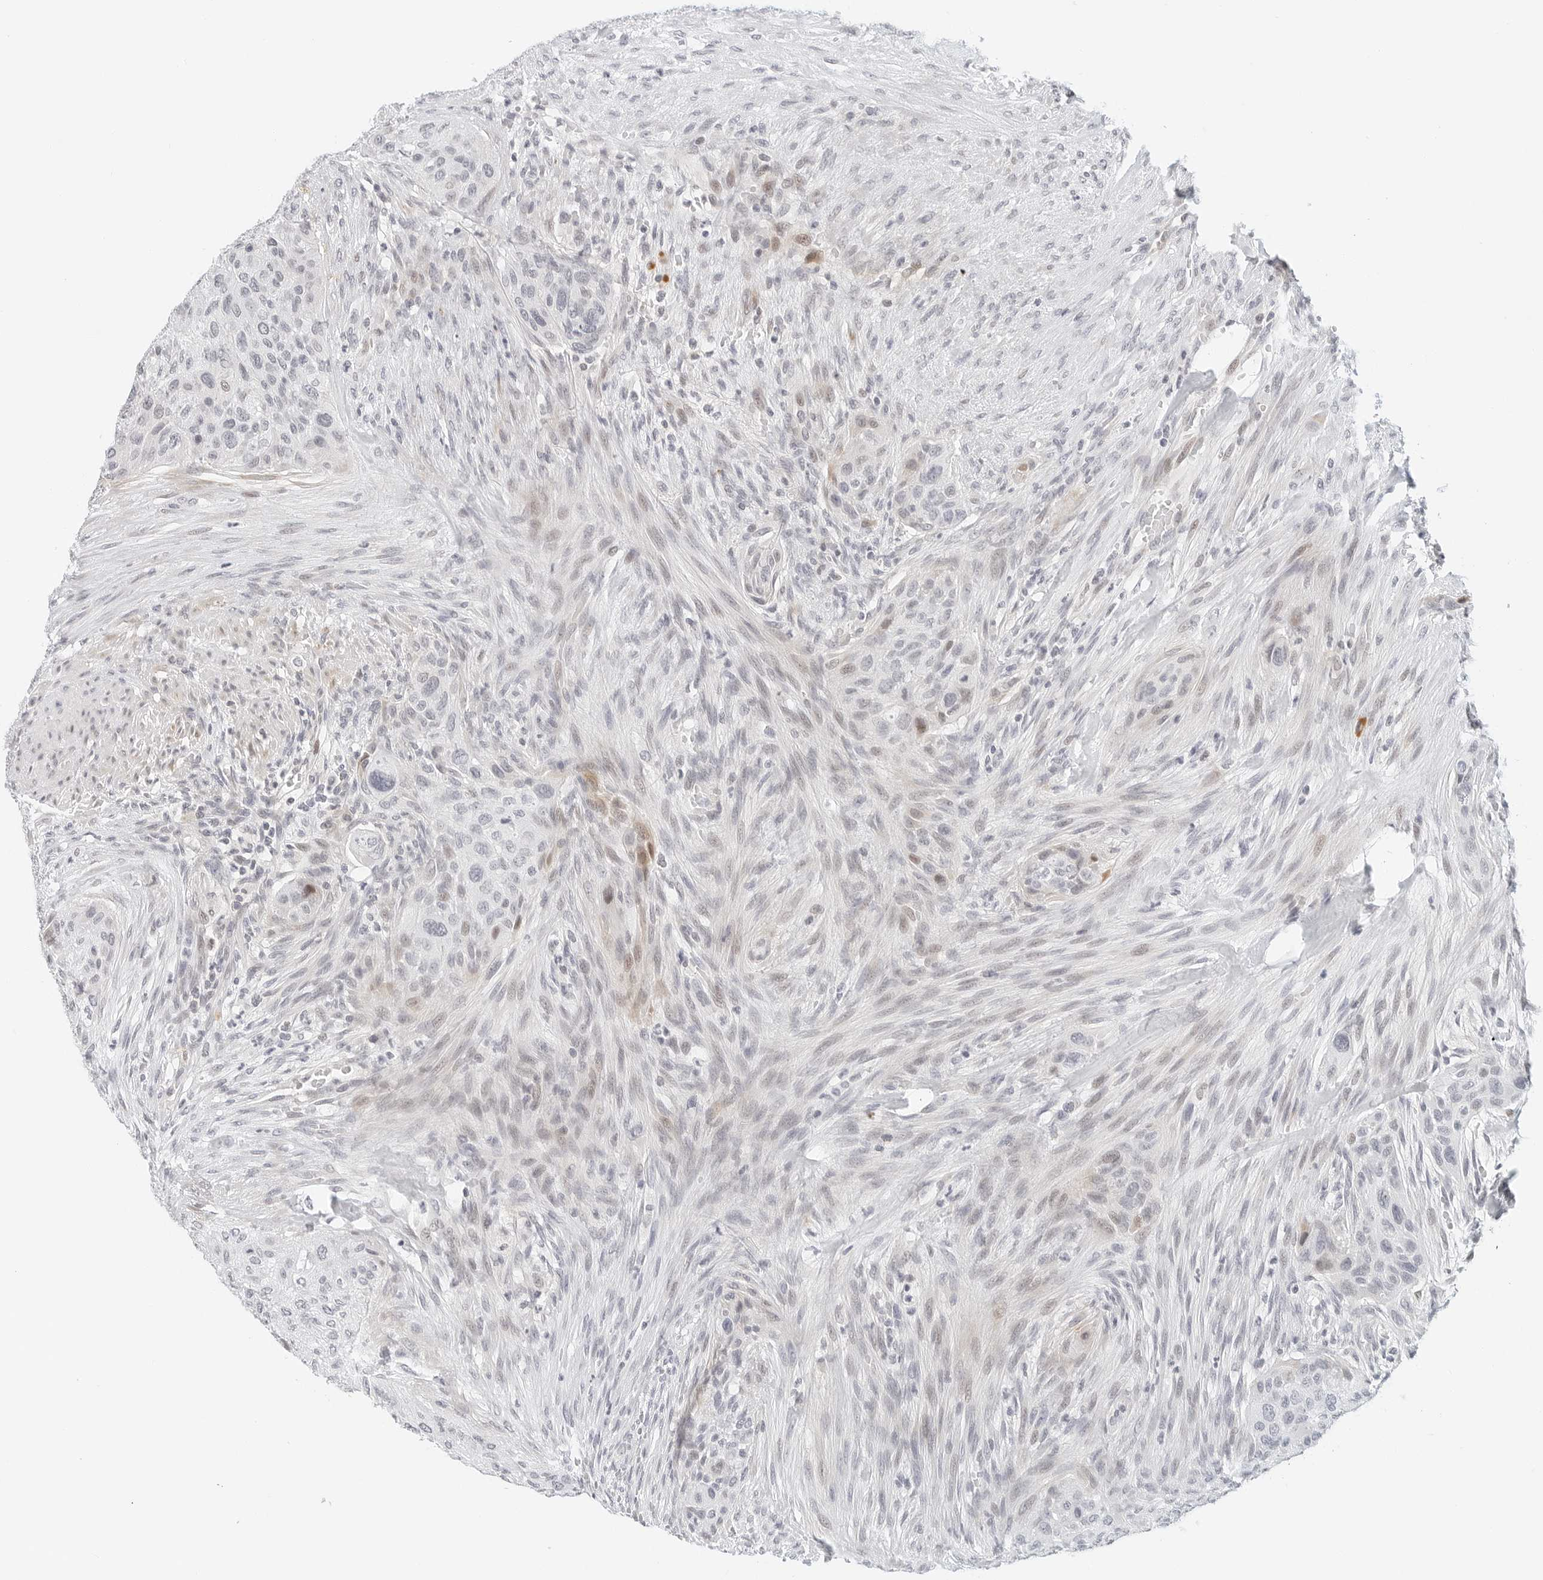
{"staining": {"intensity": "negative", "quantity": "none", "location": "none"}, "tissue": "urothelial cancer", "cell_type": "Tumor cells", "image_type": "cancer", "snomed": [{"axis": "morphology", "description": "Urothelial carcinoma, High grade"}, {"axis": "topography", "description": "Urinary bladder"}], "caption": "Tumor cells are negative for brown protein staining in urothelial carcinoma (high-grade).", "gene": "PARP10", "patient": {"sex": "male", "age": 35}}